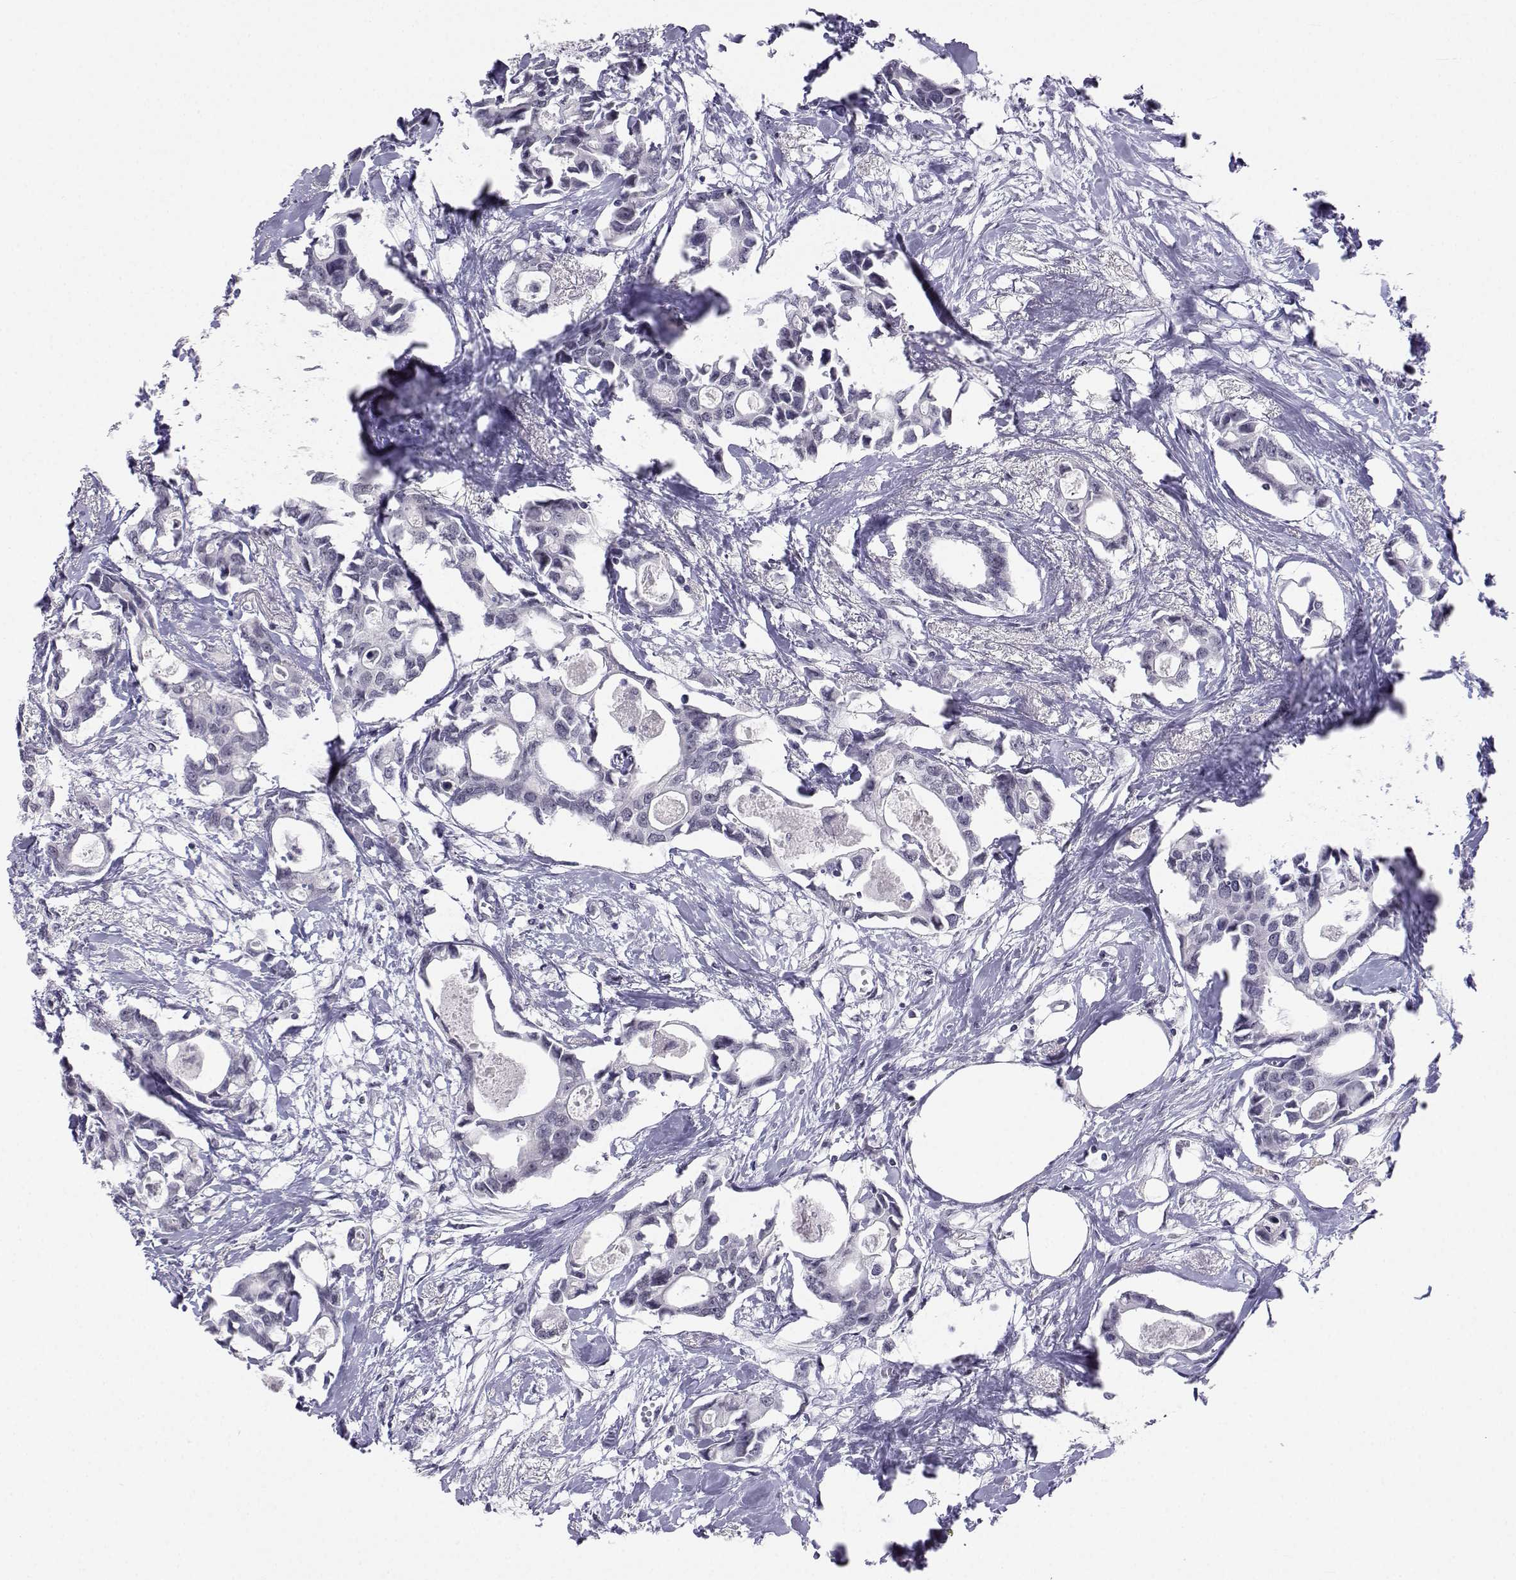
{"staining": {"intensity": "negative", "quantity": "none", "location": "none"}, "tissue": "breast cancer", "cell_type": "Tumor cells", "image_type": "cancer", "snomed": [{"axis": "morphology", "description": "Duct carcinoma"}, {"axis": "topography", "description": "Breast"}], "caption": "High magnification brightfield microscopy of breast intraductal carcinoma stained with DAB (3,3'-diaminobenzidine) (brown) and counterstained with hematoxylin (blue): tumor cells show no significant staining.", "gene": "MED26", "patient": {"sex": "female", "age": 83}}